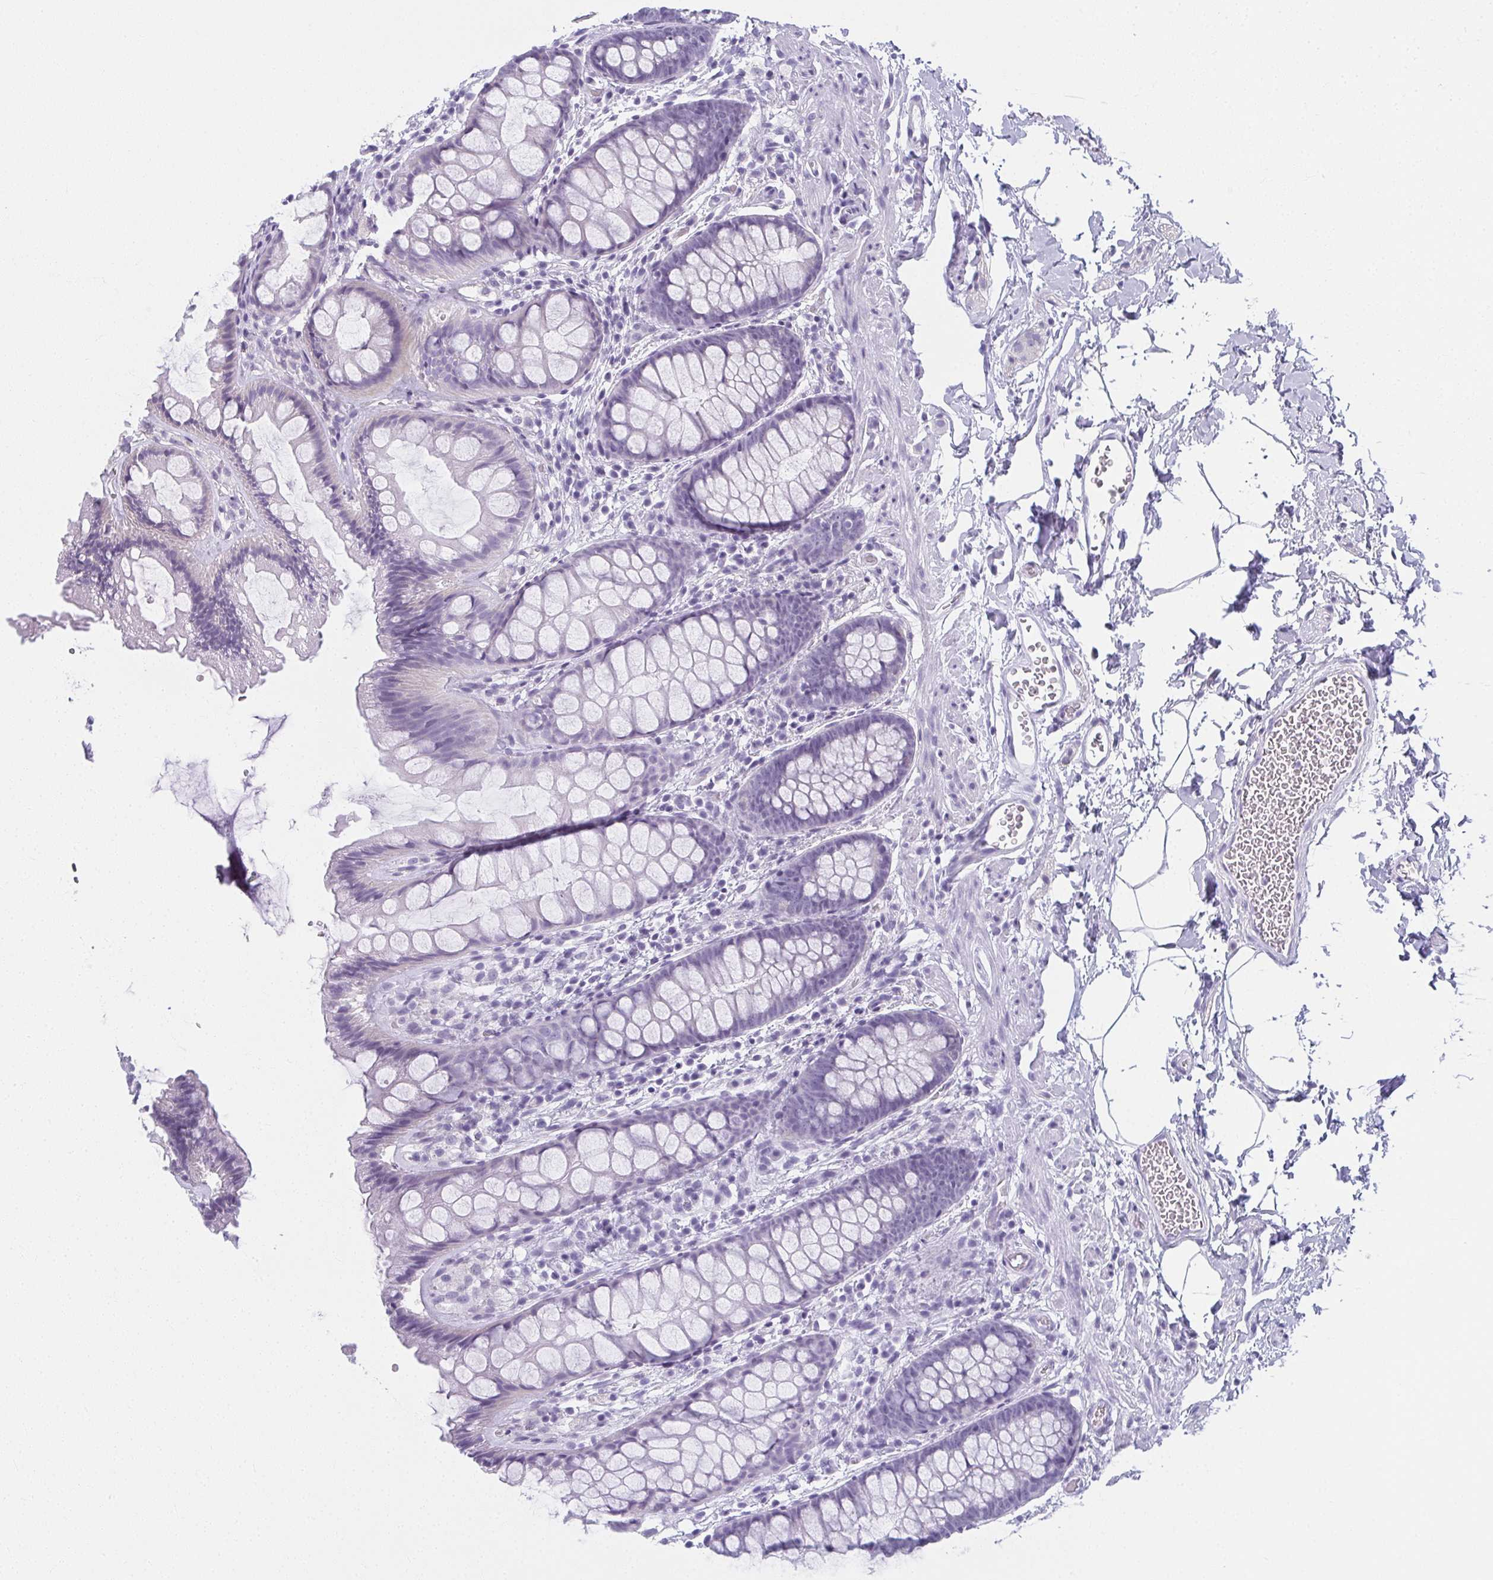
{"staining": {"intensity": "negative", "quantity": "none", "location": "none"}, "tissue": "rectum", "cell_type": "Glandular cells", "image_type": "normal", "snomed": [{"axis": "morphology", "description": "Normal tissue, NOS"}, {"axis": "topography", "description": "Rectum"}], "caption": "DAB (3,3'-diaminobenzidine) immunohistochemical staining of normal rectum displays no significant positivity in glandular cells. Brightfield microscopy of immunohistochemistry (IHC) stained with DAB (brown) and hematoxylin (blue), captured at high magnification.", "gene": "MOBP", "patient": {"sex": "female", "age": 62}}